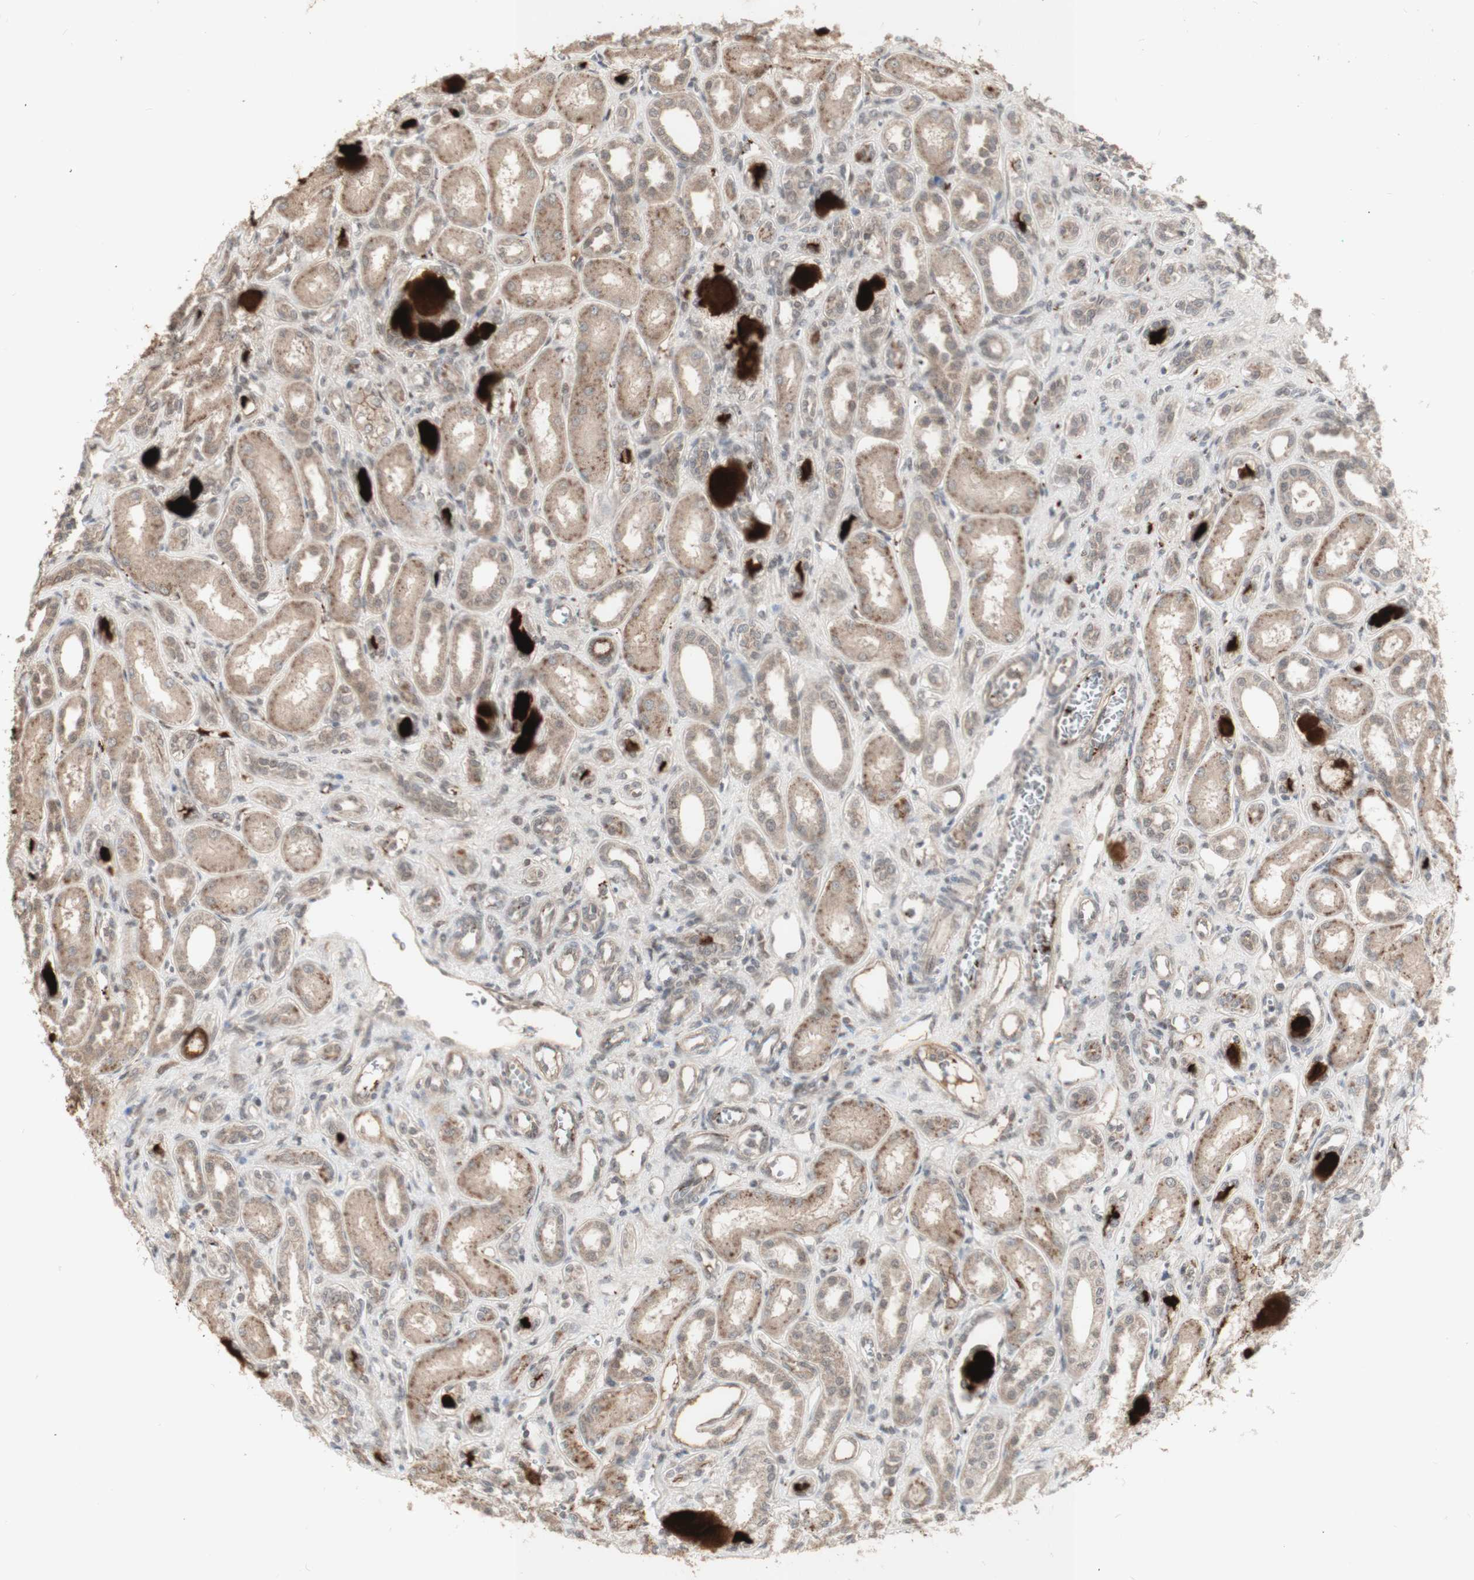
{"staining": {"intensity": "moderate", "quantity": ">75%", "location": "cytoplasmic/membranous"}, "tissue": "kidney", "cell_type": "Cells in glomeruli", "image_type": "normal", "snomed": [{"axis": "morphology", "description": "Normal tissue, NOS"}, {"axis": "topography", "description": "Kidney"}], "caption": "A high-resolution histopathology image shows immunohistochemistry (IHC) staining of benign kidney, which displays moderate cytoplasmic/membranous staining in approximately >75% of cells in glomeruli.", "gene": "ALOX12", "patient": {"sex": "male", "age": 7}}